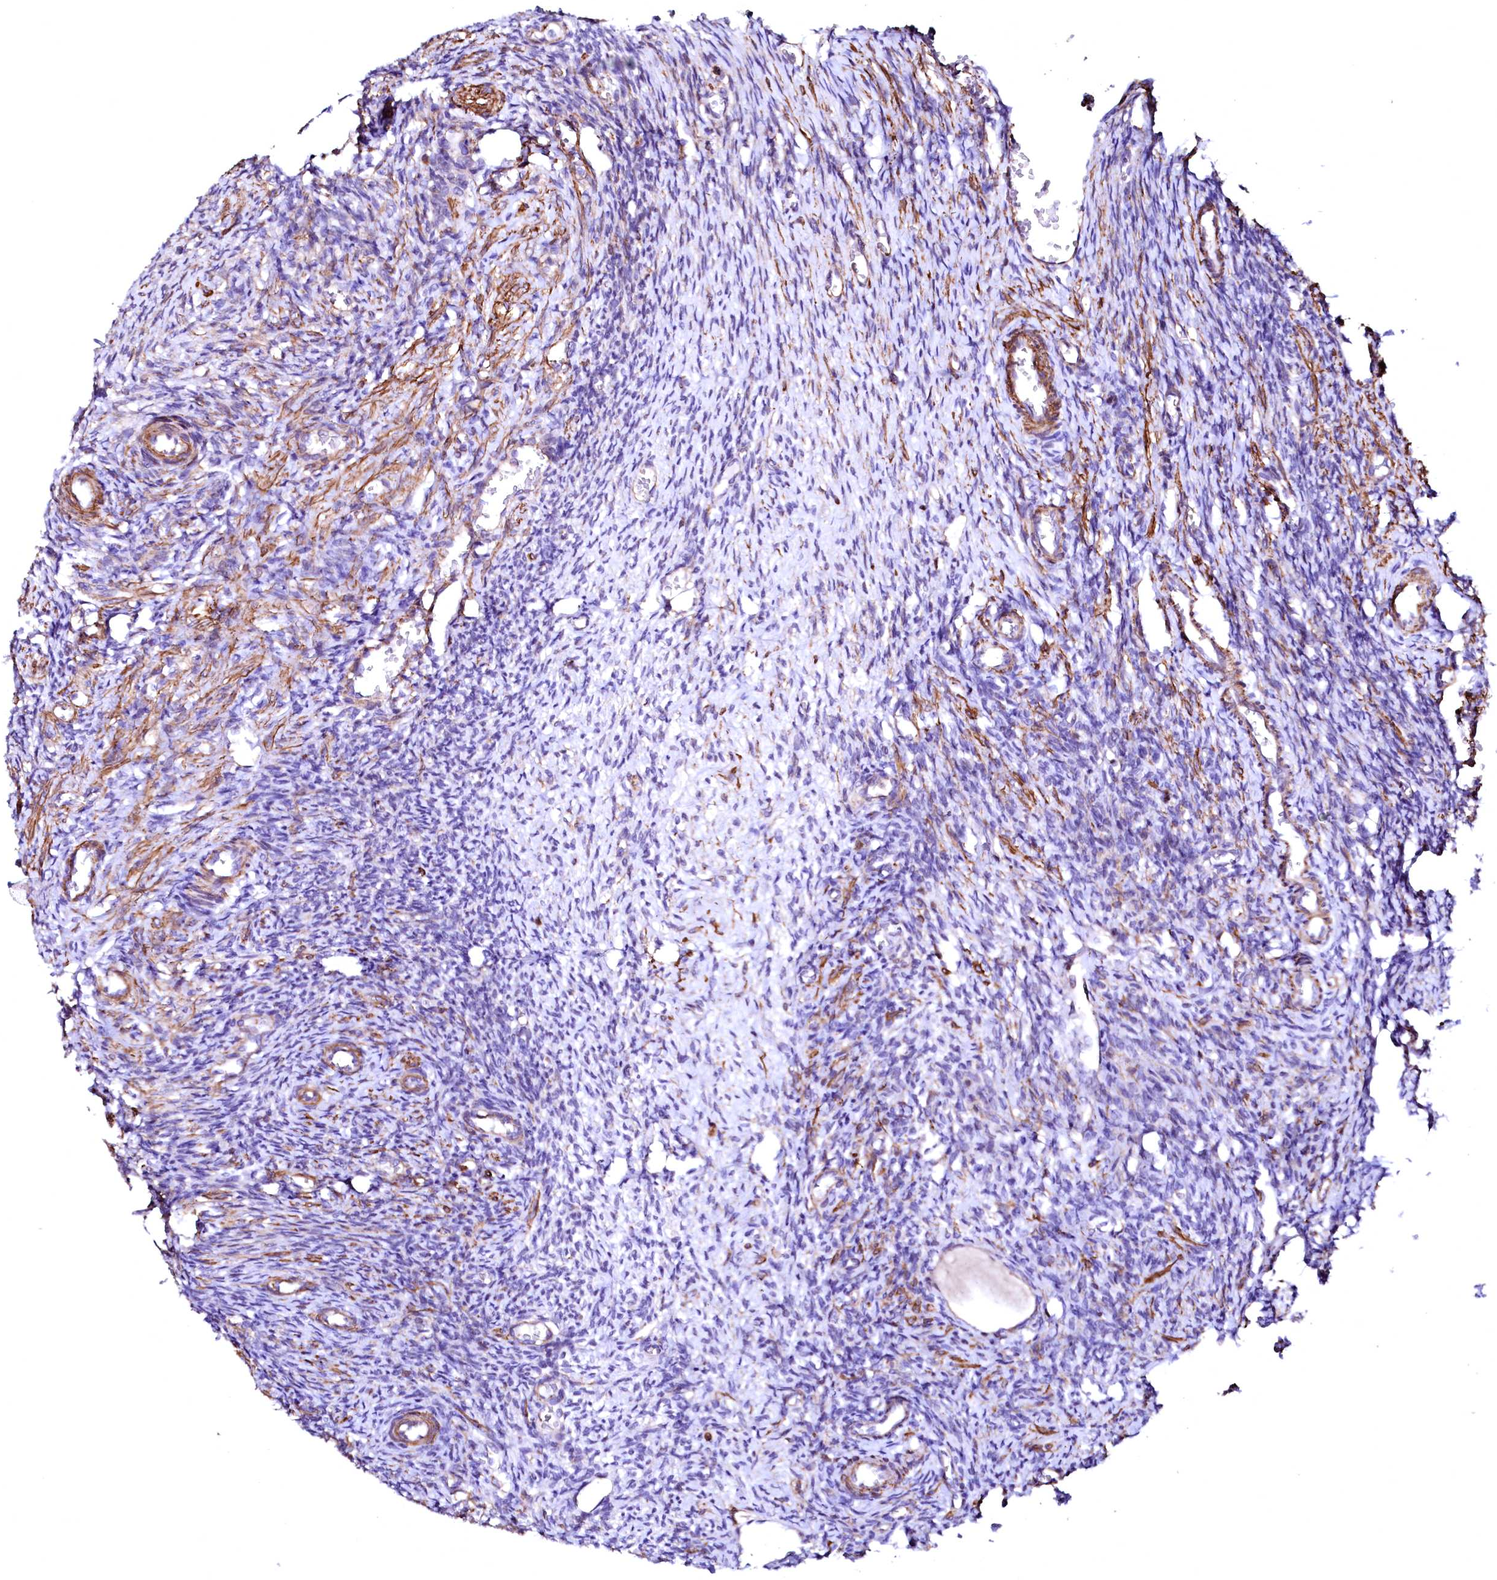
{"staining": {"intensity": "negative", "quantity": "none", "location": "none"}, "tissue": "ovary", "cell_type": "Ovarian stroma cells", "image_type": "normal", "snomed": [{"axis": "morphology", "description": "Normal tissue, NOS"}, {"axis": "topography", "description": "Ovary"}], "caption": "Ovarian stroma cells show no significant expression in unremarkable ovary.", "gene": "GPR176", "patient": {"sex": "female", "age": 27}}